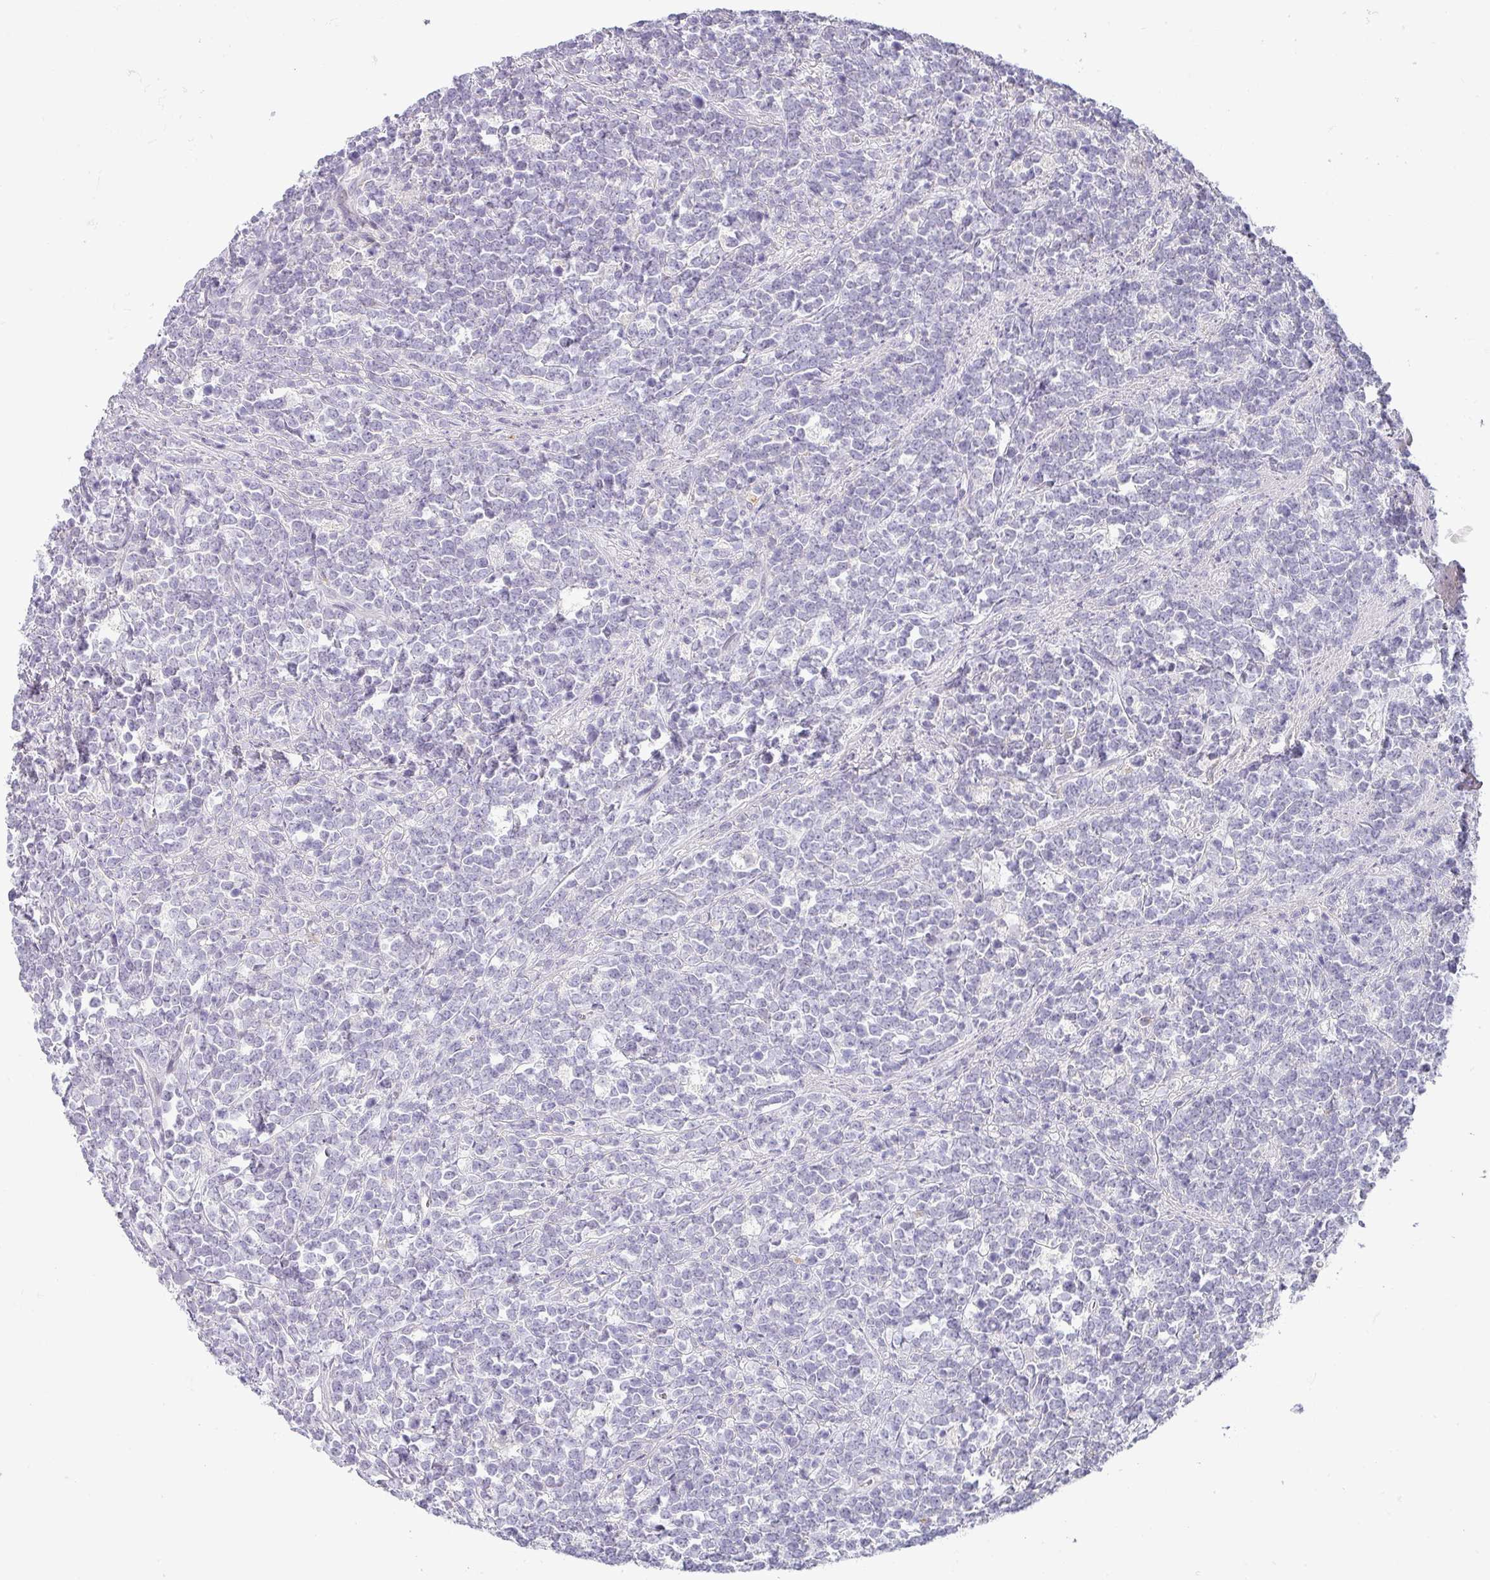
{"staining": {"intensity": "negative", "quantity": "none", "location": "none"}, "tissue": "lymphoma", "cell_type": "Tumor cells", "image_type": "cancer", "snomed": [{"axis": "morphology", "description": "Malignant lymphoma, non-Hodgkin's type, High grade"}, {"axis": "topography", "description": "Small intestine"}, {"axis": "topography", "description": "Colon"}], "caption": "IHC histopathology image of neoplastic tissue: human lymphoma stained with DAB (3,3'-diaminobenzidine) exhibits no significant protein expression in tumor cells.", "gene": "BTLA", "patient": {"sex": "male", "age": 8}}